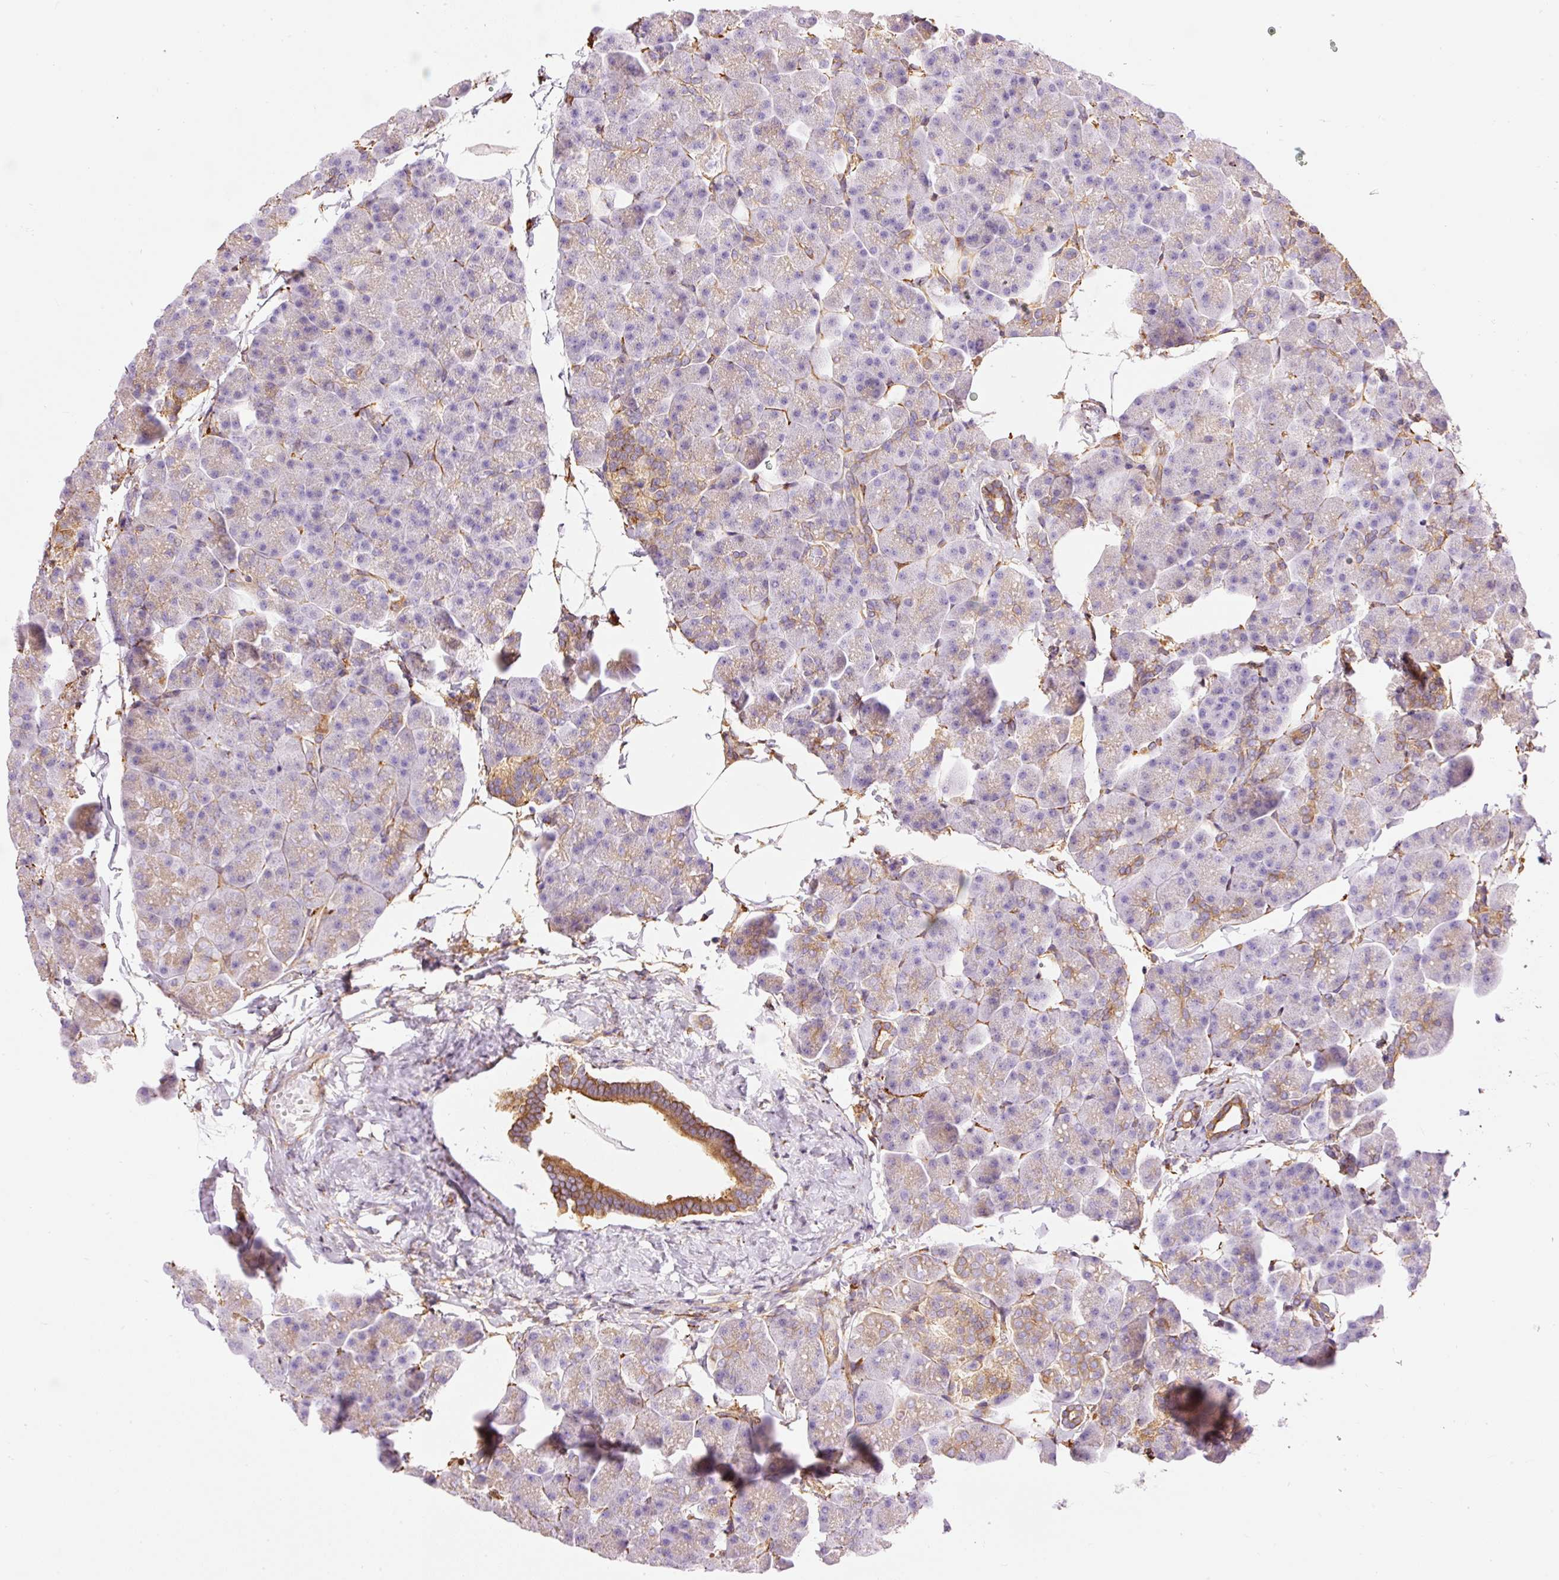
{"staining": {"intensity": "moderate", "quantity": "<25%", "location": "cytoplasmic/membranous"}, "tissue": "pancreas", "cell_type": "Exocrine glandular cells", "image_type": "normal", "snomed": [{"axis": "morphology", "description": "Normal tissue, NOS"}, {"axis": "topography", "description": "Pancreas"}], "caption": "DAB (3,3'-diaminobenzidine) immunohistochemical staining of unremarkable pancreas shows moderate cytoplasmic/membranous protein staining in about <25% of exocrine glandular cells.", "gene": "ENSG00000249624", "patient": {"sex": "male", "age": 35}}